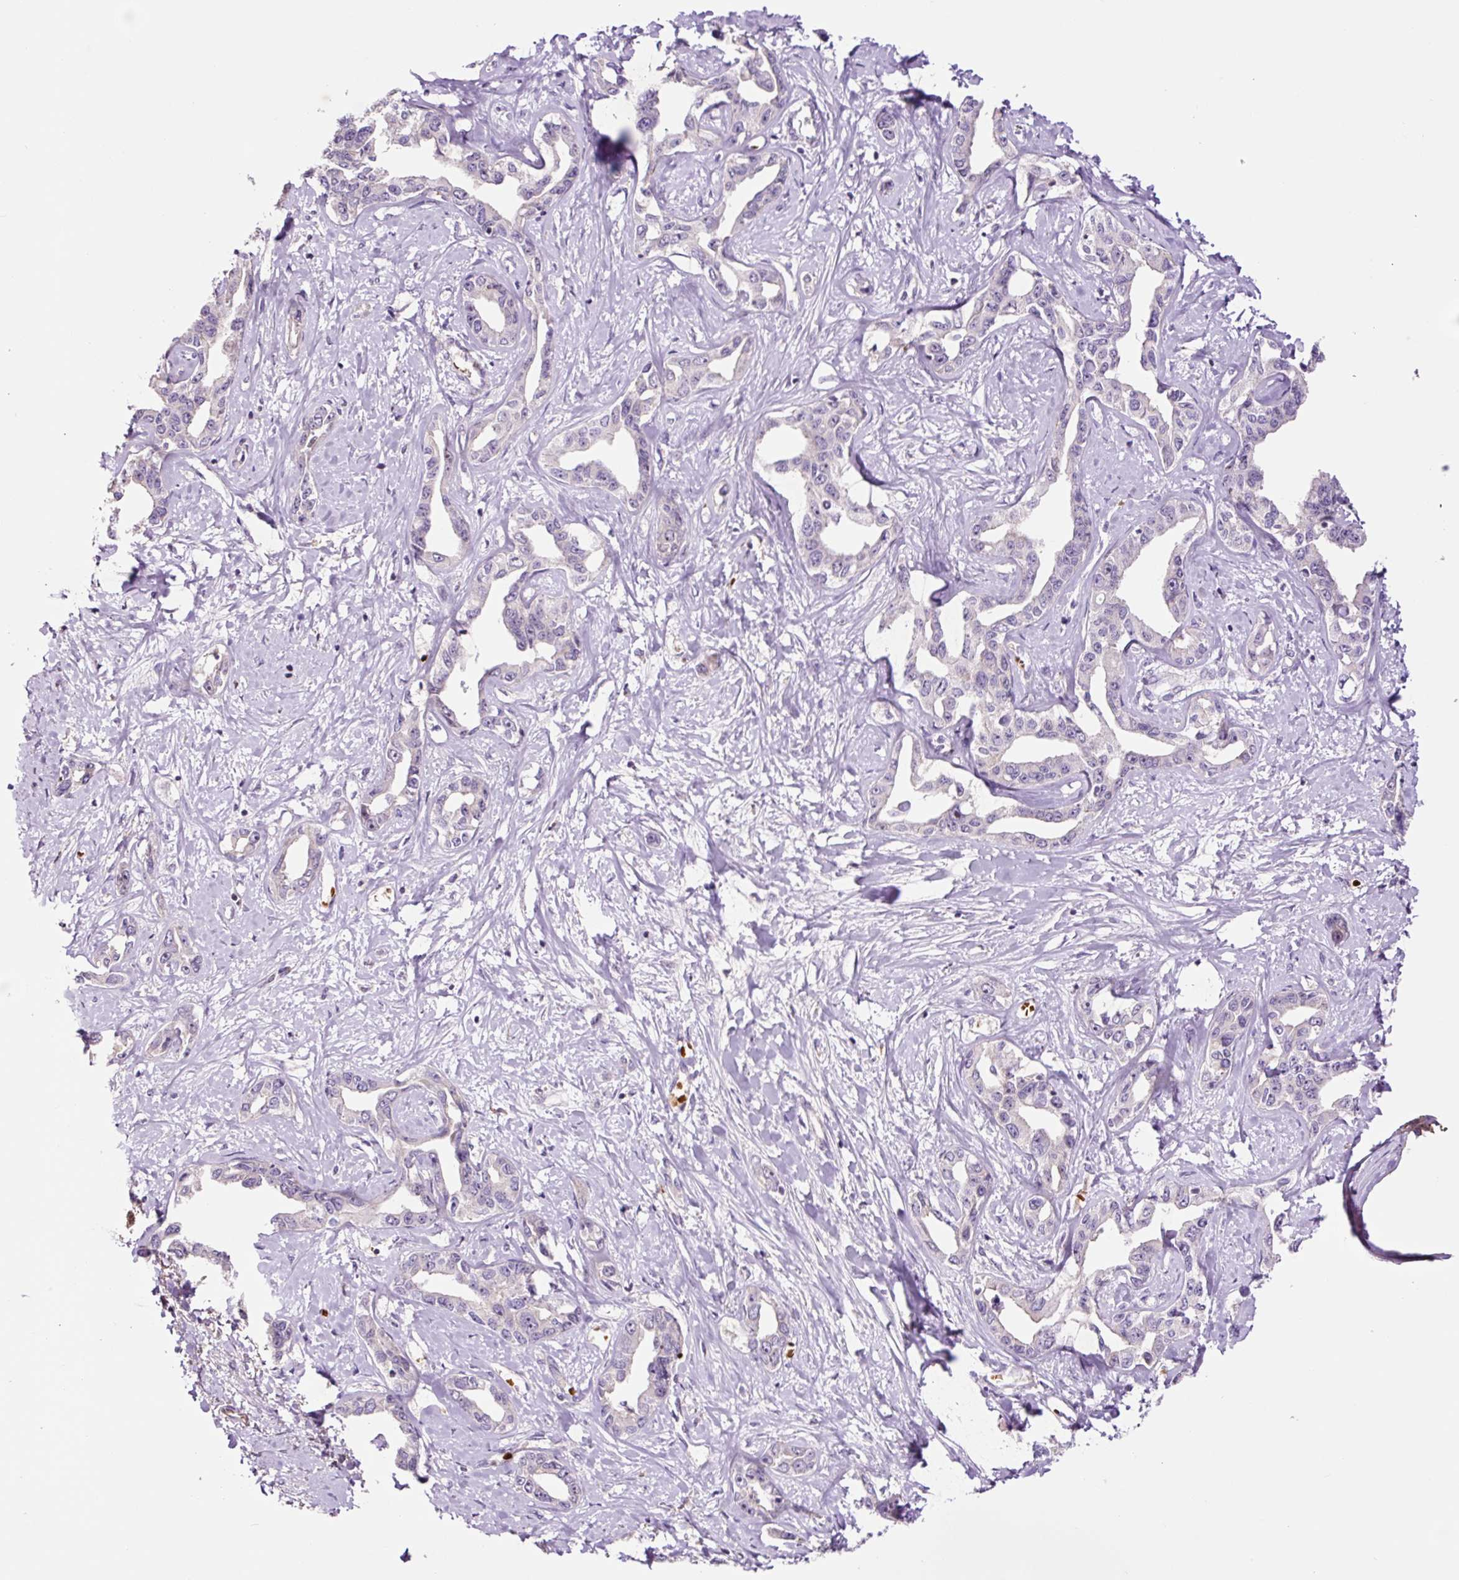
{"staining": {"intensity": "negative", "quantity": "none", "location": "none"}, "tissue": "liver cancer", "cell_type": "Tumor cells", "image_type": "cancer", "snomed": [{"axis": "morphology", "description": "Cholangiocarcinoma"}, {"axis": "topography", "description": "Liver"}], "caption": "Tumor cells are negative for protein expression in human liver cholangiocarcinoma. The staining is performed using DAB (3,3'-diaminobenzidine) brown chromogen with nuclei counter-stained in using hematoxylin.", "gene": "TMEM235", "patient": {"sex": "male", "age": 59}}